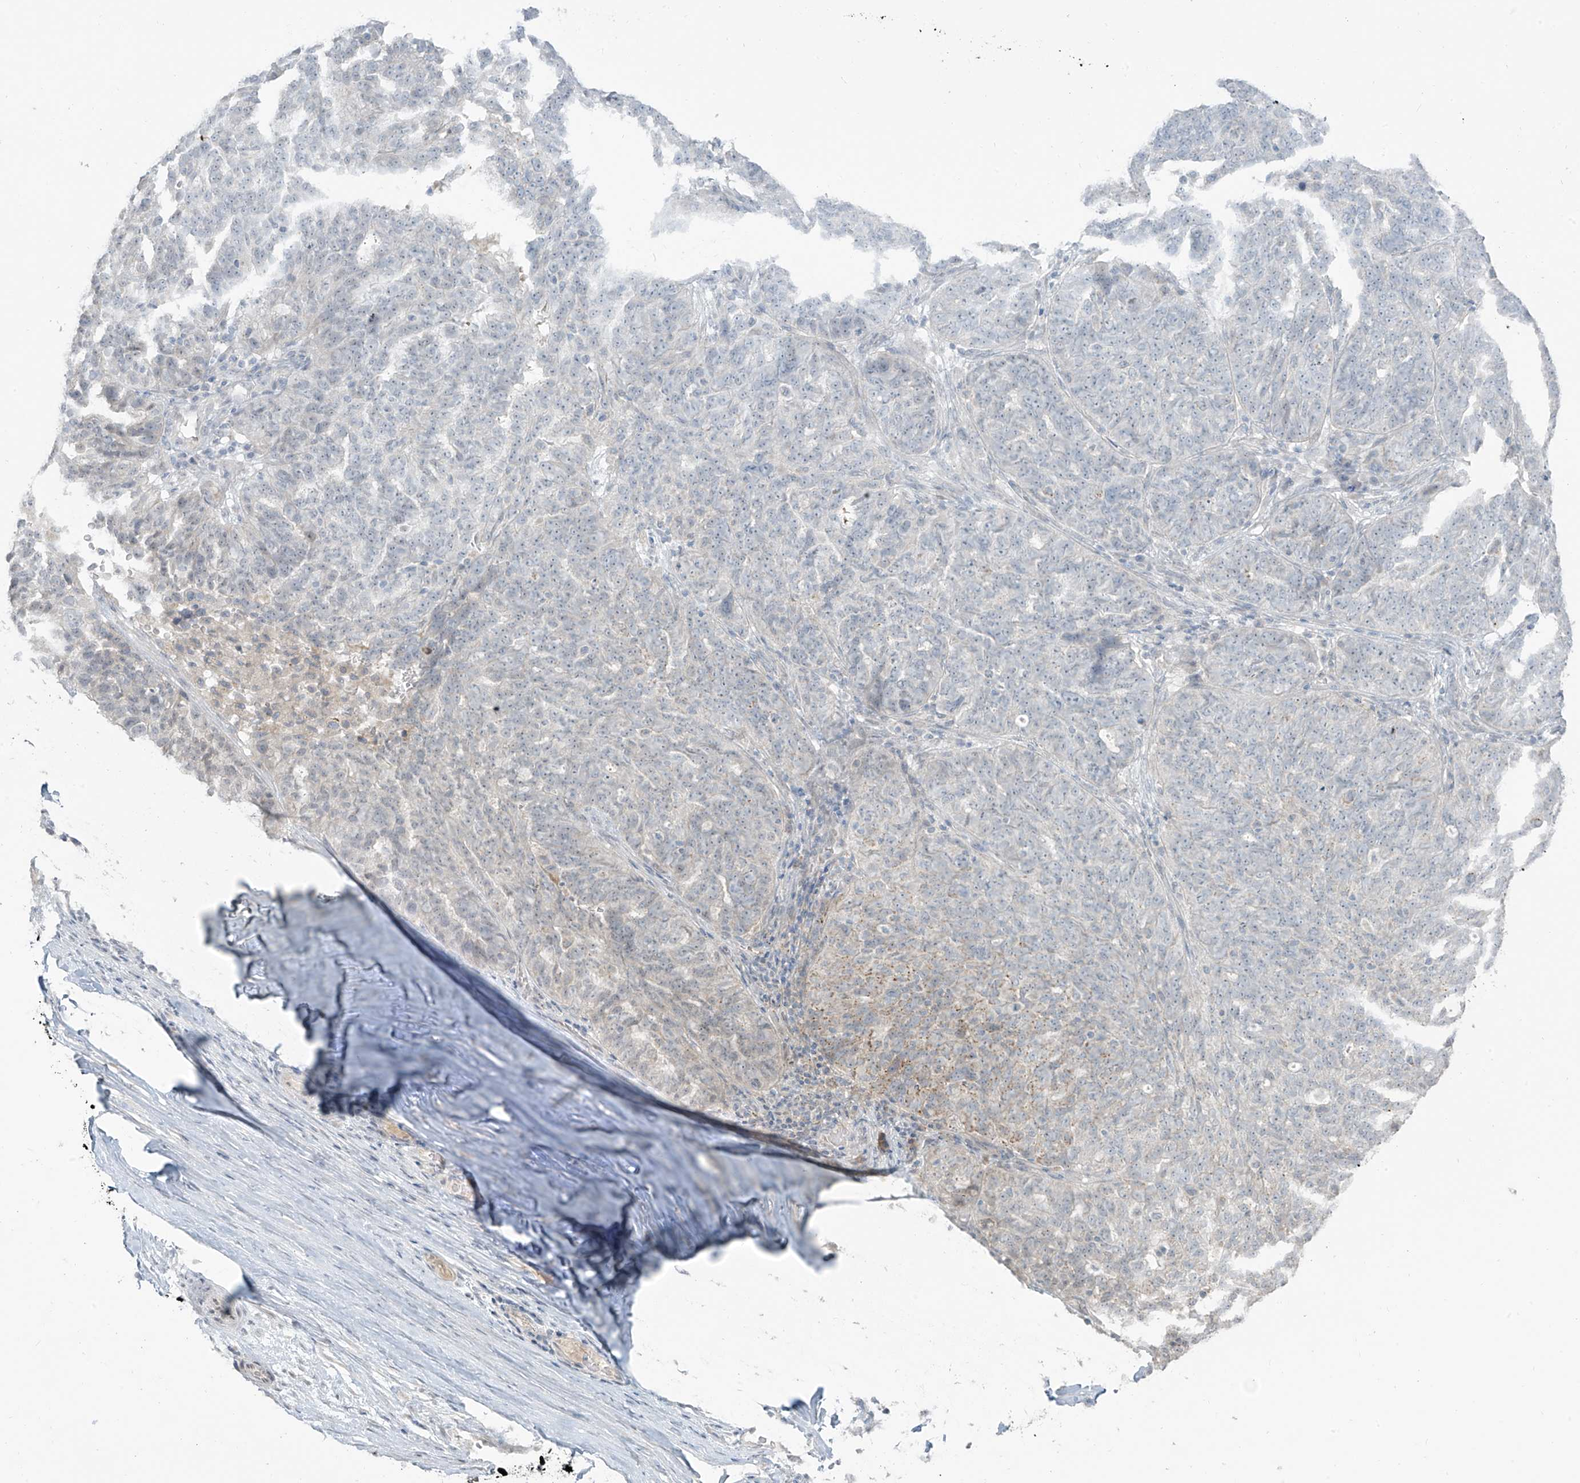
{"staining": {"intensity": "weak", "quantity": "<25%", "location": "cytoplasmic/membranous"}, "tissue": "ovarian cancer", "cell_type": "Tumor cells", "image_type": "cancer", "snomed": [{"axis": "morphology", "description": "Cystadenocarcinoma, serous, NOS"}, {"axis": "topography", "description": "Ovary"}], "caption": "High power microscopy micrograph of an immunohistochemistry histopathology image of ovarian cancer (serous cystadenocarcinoma), revealing no significant expression in tumor cells.", "gene": "PRDM6", "patient": {"sex": "female", "age": 59}}